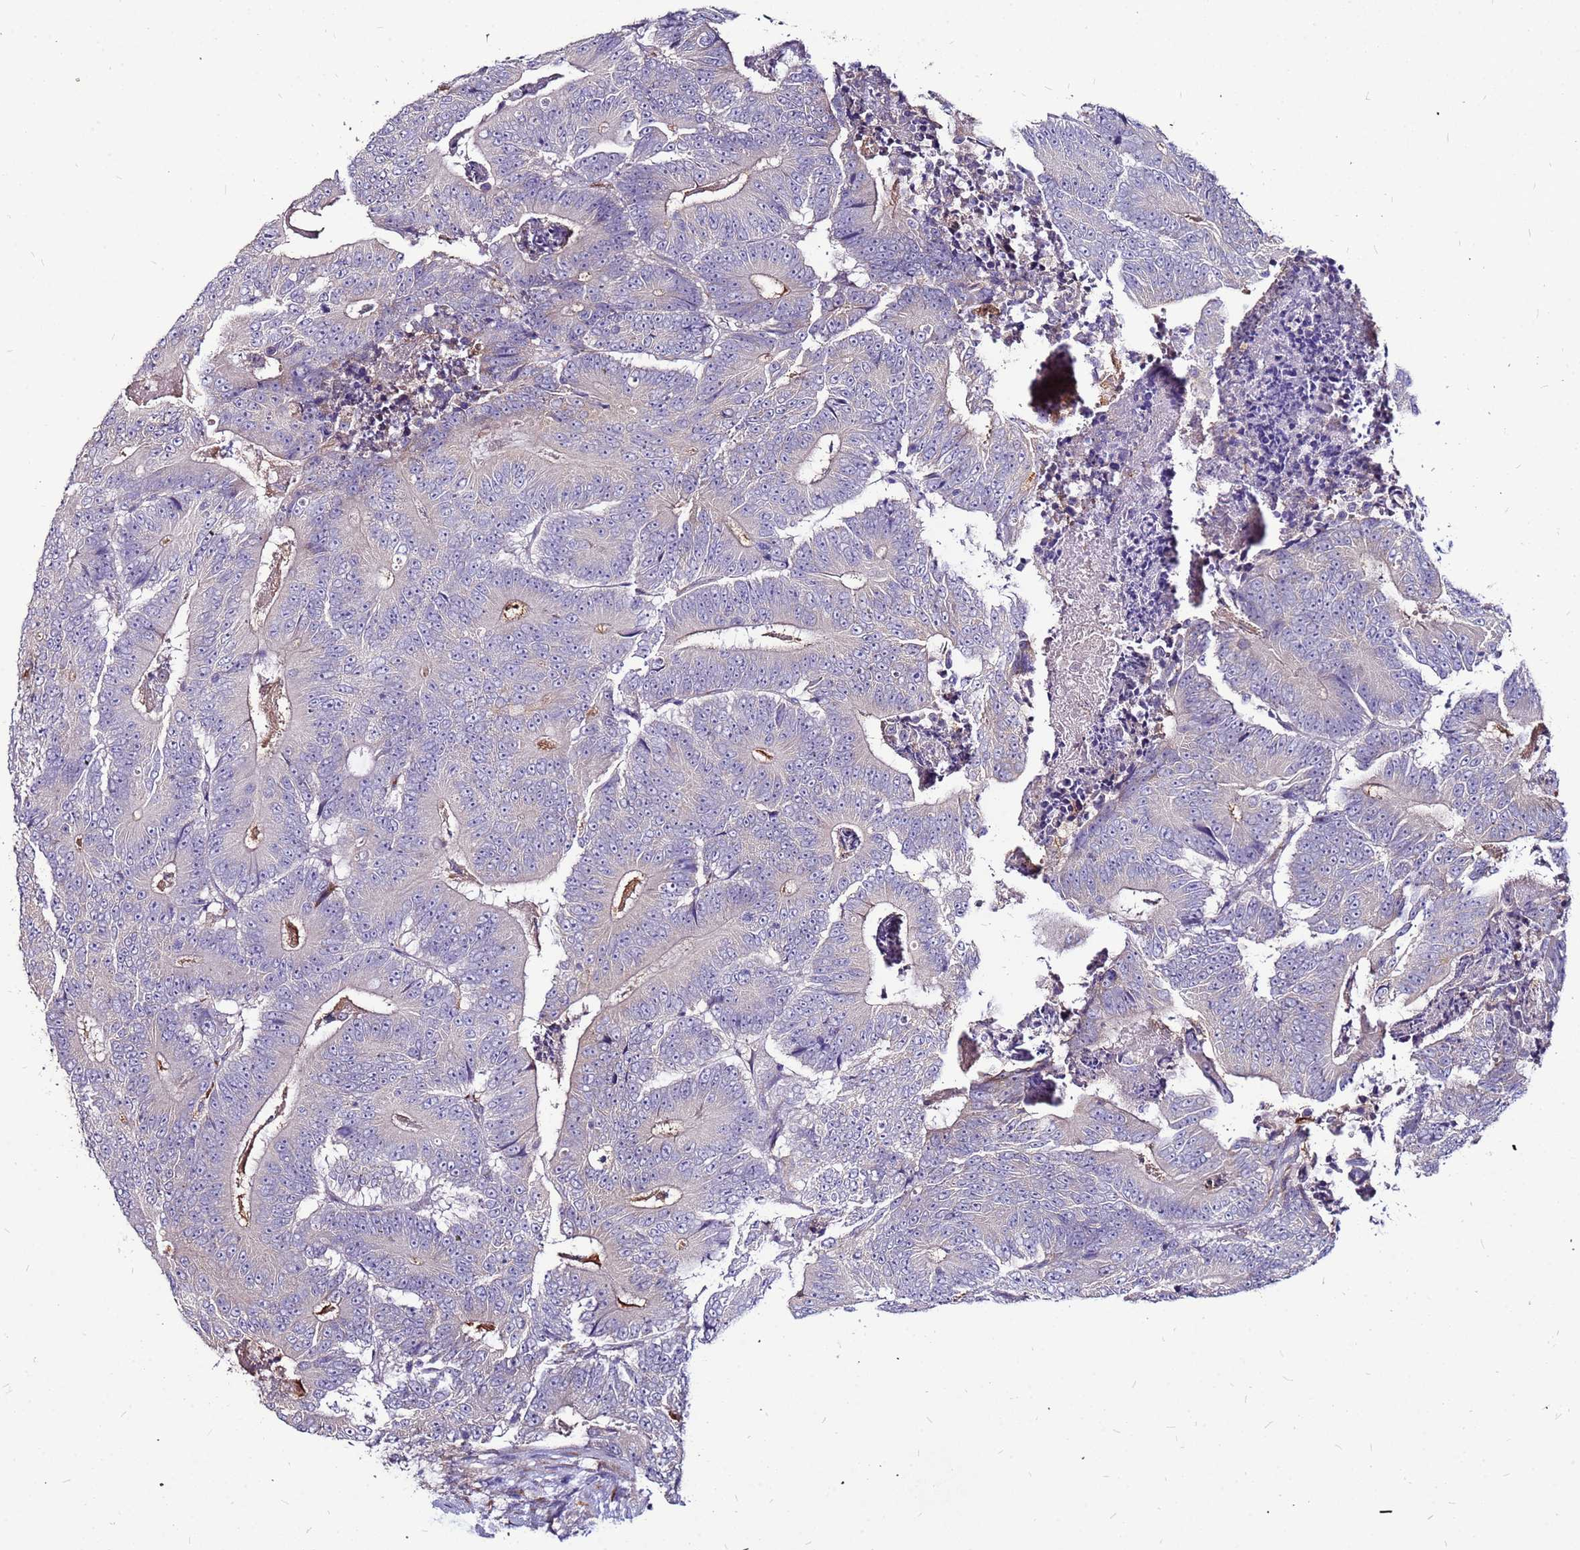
{"staining": {"intensity": "negative", "quantity": "none", "location": "none"}, "tissue": "colorectal cancer", "cell_type": "Tumor cells", "image_type": "cancer", "snomed": [{"axis": "morphology", "description": "Adenocarcinoma, NOS"}, {"axis": "topography", "description": "Colon"}], "caption": "The IHC histopathology image has no significant expression in tumor cells of adenocarcinoma (colorectal) tissue. Nuclei are stained in blue.", "gene": "SLC44A3", "patient": {"sex": "male", "age": 83}}